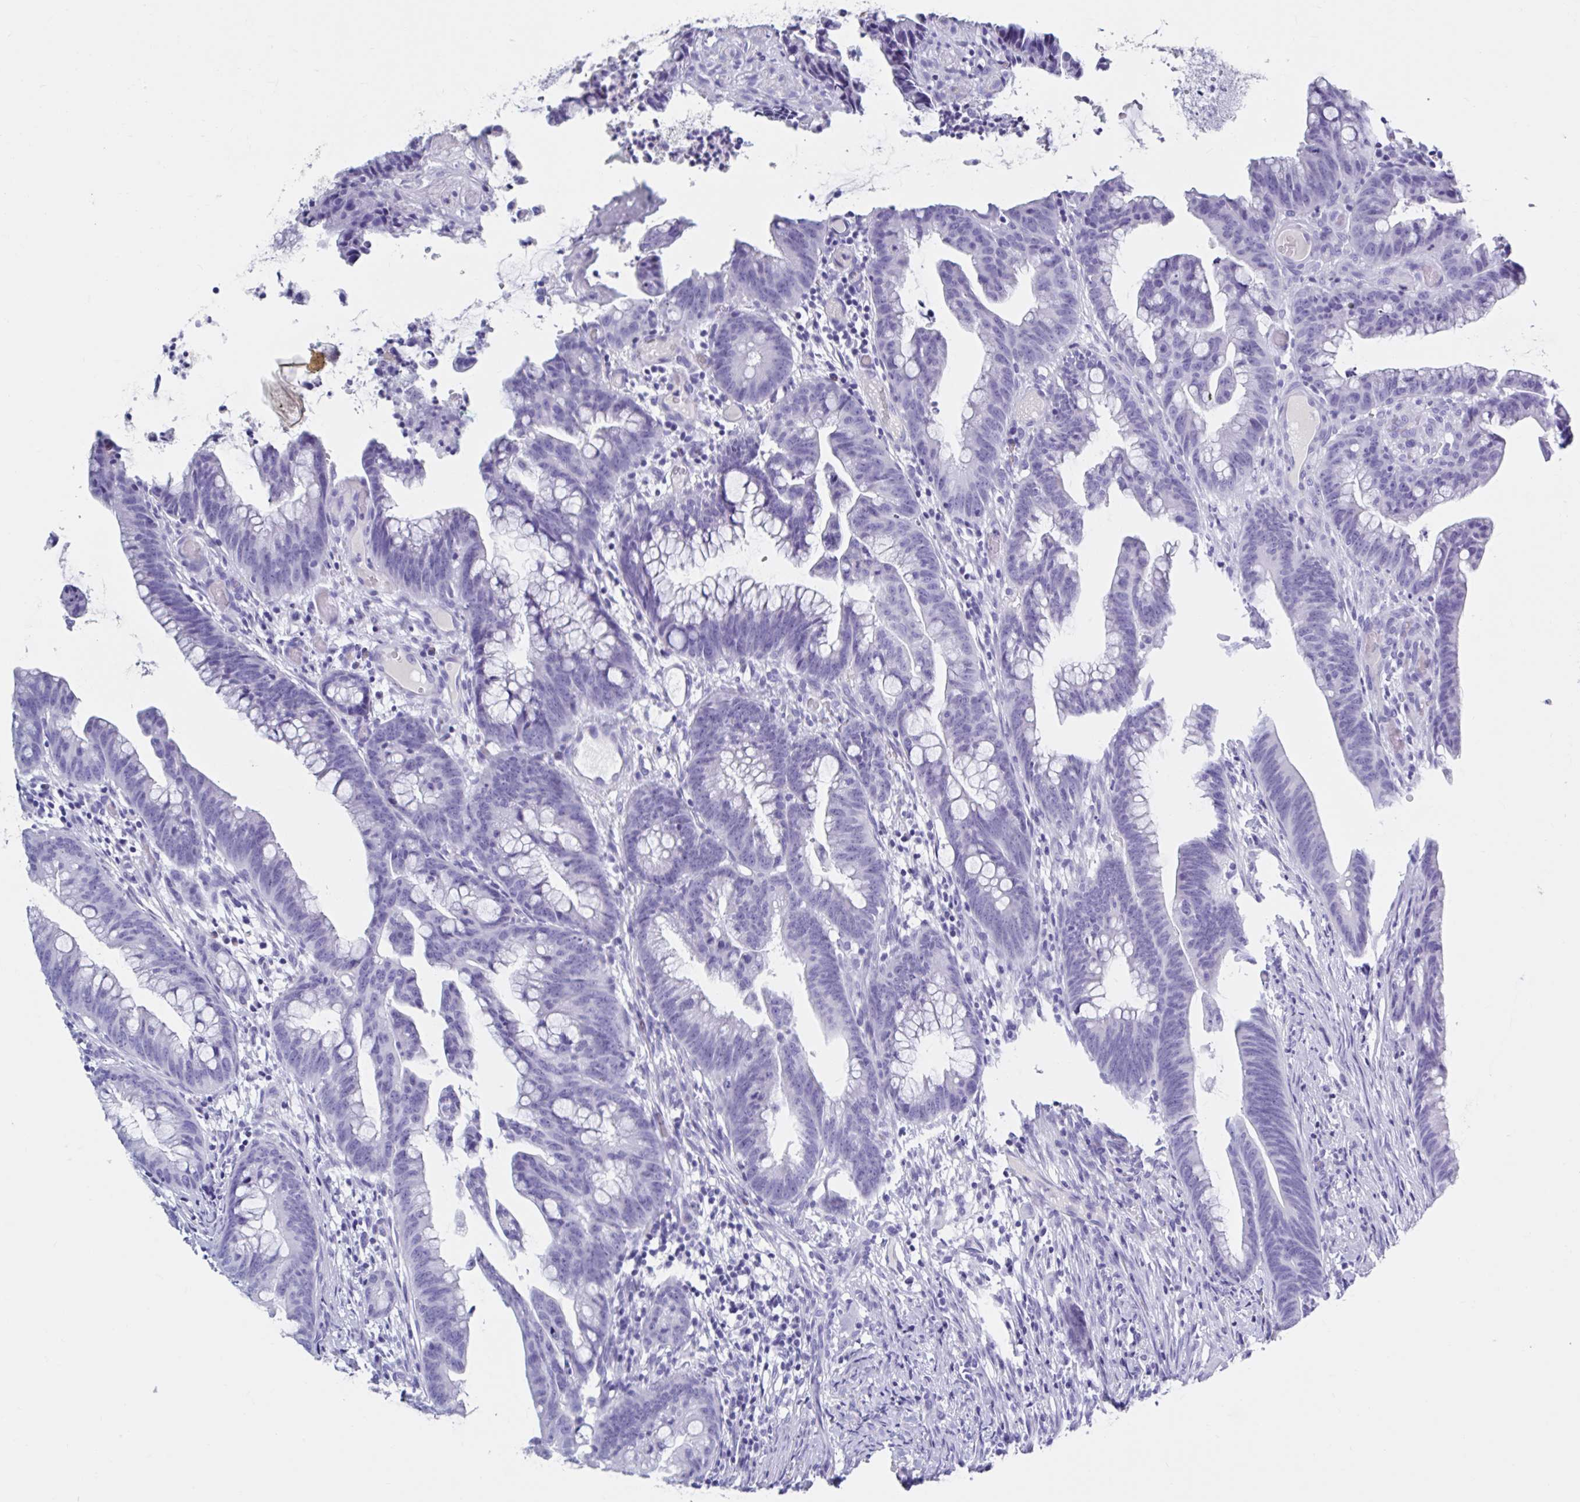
{"staining": {"intensity": "negative", "quantity": "none", "location": "none"}, "tissue": "colorectal cancer", "cell_type": "Tumor cells", "image_type": "cancer", "snomed": [{"axis": "morphology", "description": "Adenocarcinoma, NOS"}, {"axis": "topography", "description": "Colon"}], "caption": "This histopathology image is of colorectal cancer stained with immunohistochemistry (IHC) to label a protein in brown with the nuclei are counter-stained blue. There is no staining in tumor cells. The staining was performed using DAB (3,3'-diaminobenzidine) to visualize the protein expression in brown, while the nuclei were stained in blue with hematoxylin (Magnification: 20x).", "gene": "DPEP3", "patient": {"sex": "male", "age": 62}}